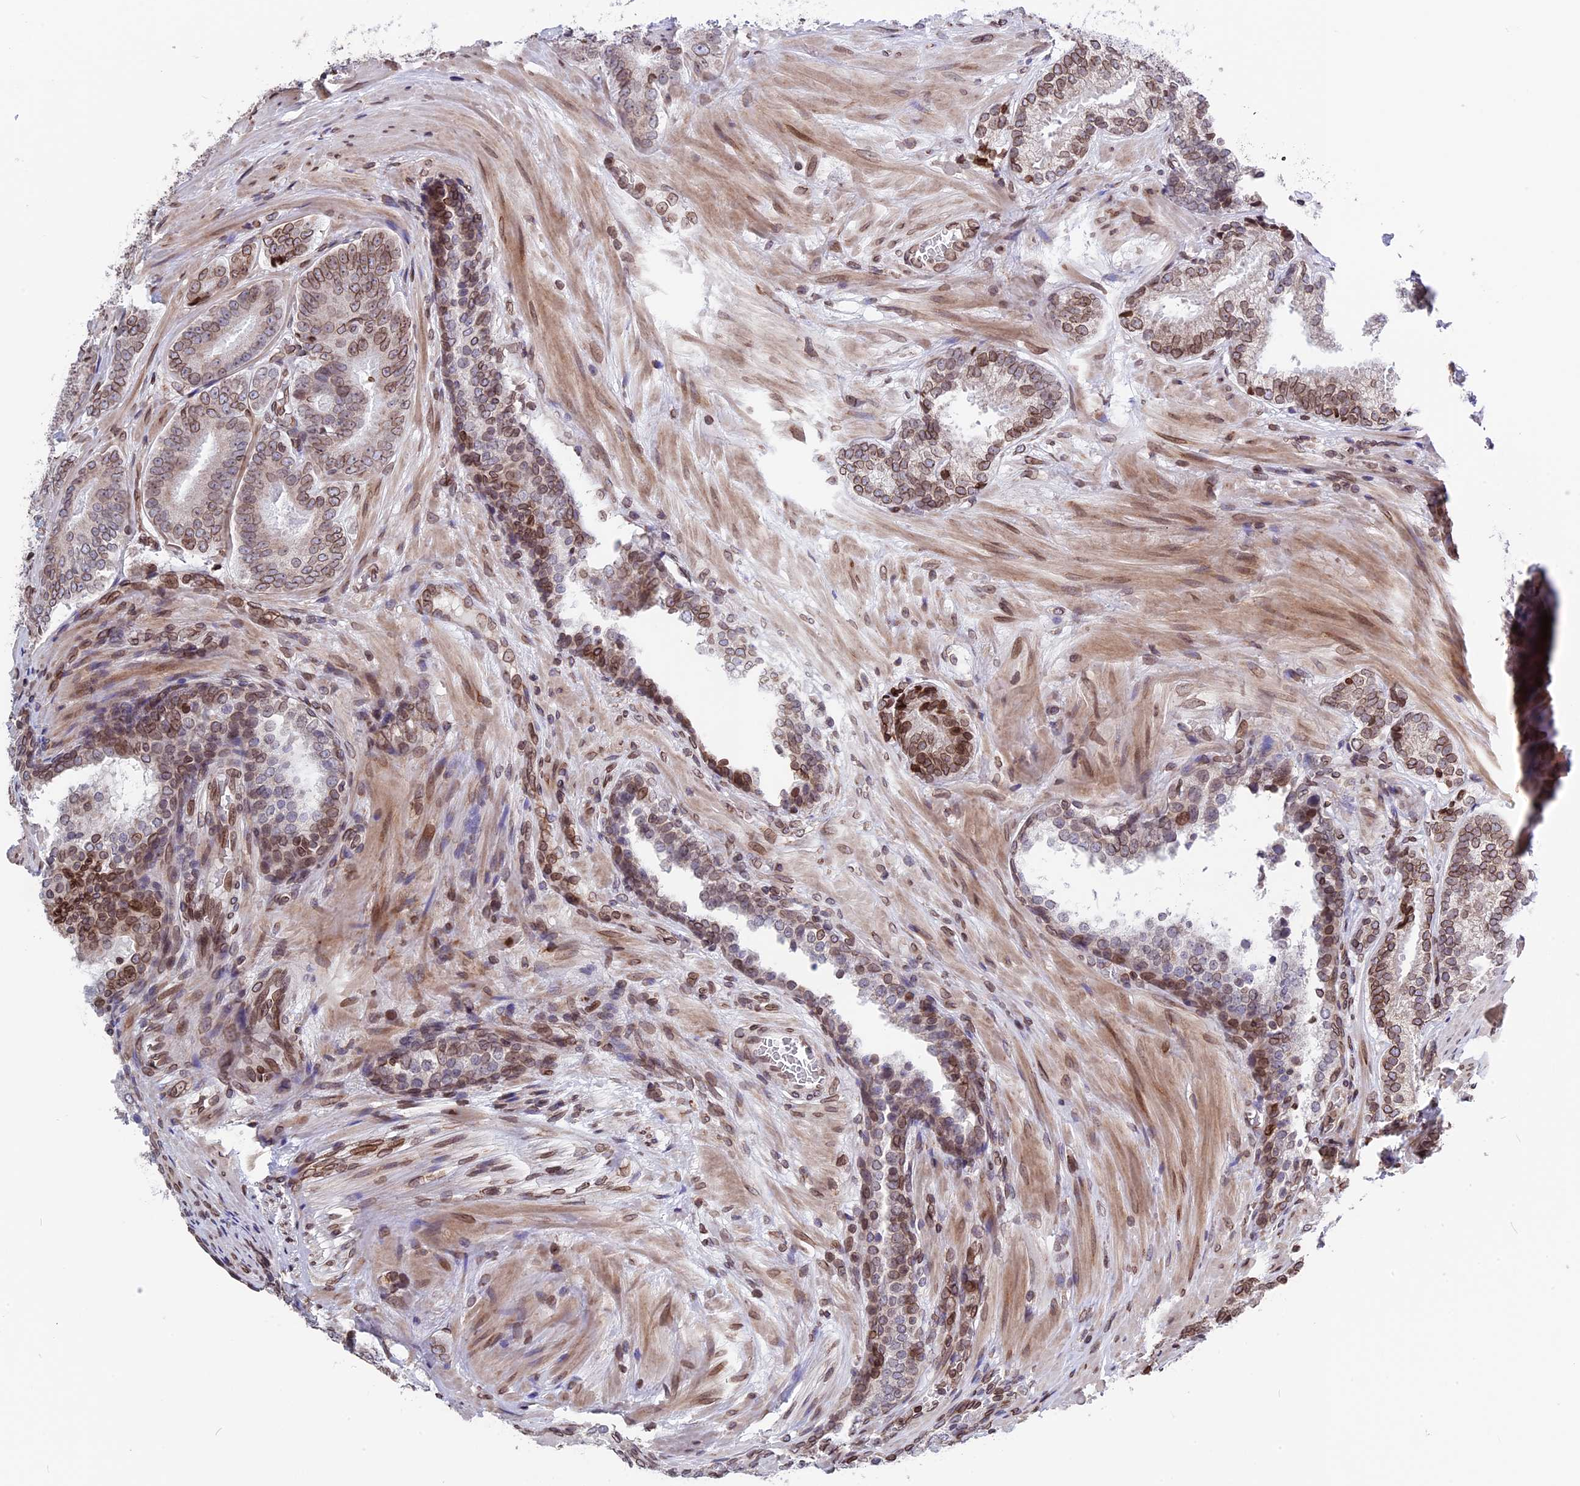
{"staining": {"intensity": "moderate", "quantity": "25%-75%", "location": "cytoplasmic/membranous,nuclear"}, "tissue": "prostate cancer", "cell_type": "Tumor cells", "image_type": "cancer", "snomed": [{"axis": "morphology", "description": "Adenocarcinoma, High grade"}, {"axis": "topography", "description": "Prostate"}], "caption": "Brown immunohistochemical staining in human prostate cancer (high-grade adenocarcinoma) shows moderate cytoplasmic/membranous and nuclear staining in approximately 25%-75% of tumor cells.", "gene": "PTCHD4", "patient": {"sex": "male", "age": 63}}